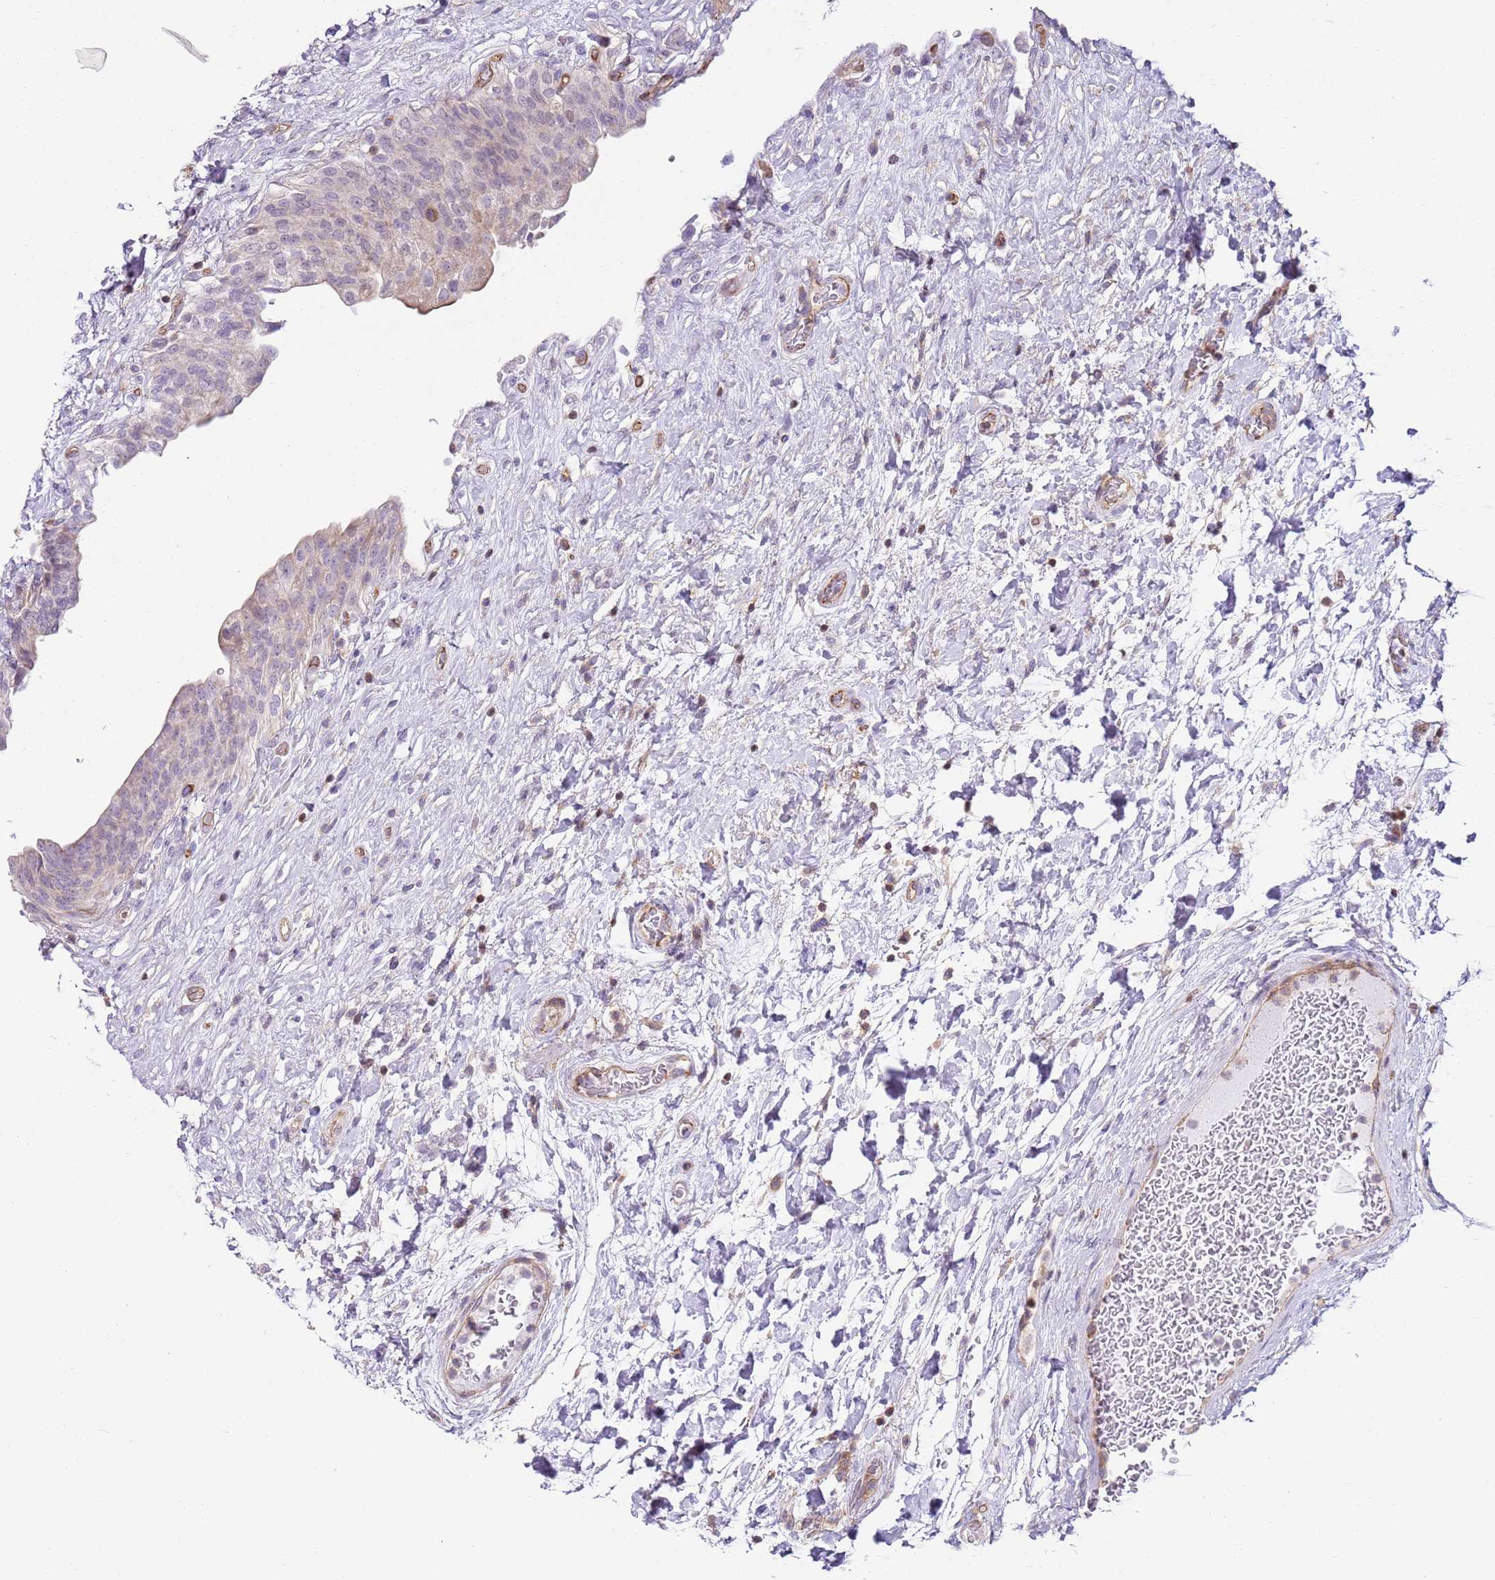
{"staining": {"intensity": "negative", "quantity": "none", "location": "none"}, "tissue": "urinary bladder", "cell_type": "Urothelial cells", "image_type": "normal", "snomed": [{"axis": "morphology", "description": "Normal tissue, NOS"}, {"axis": "topography", "description": "Urinary bladder"}], "caption": "Histopathology image shows no significant protein positivity in urothelial cells of unremarkable urinary bladder.", "gene": "GNAI1", "patient": {"sex": "male", "age": 74}}